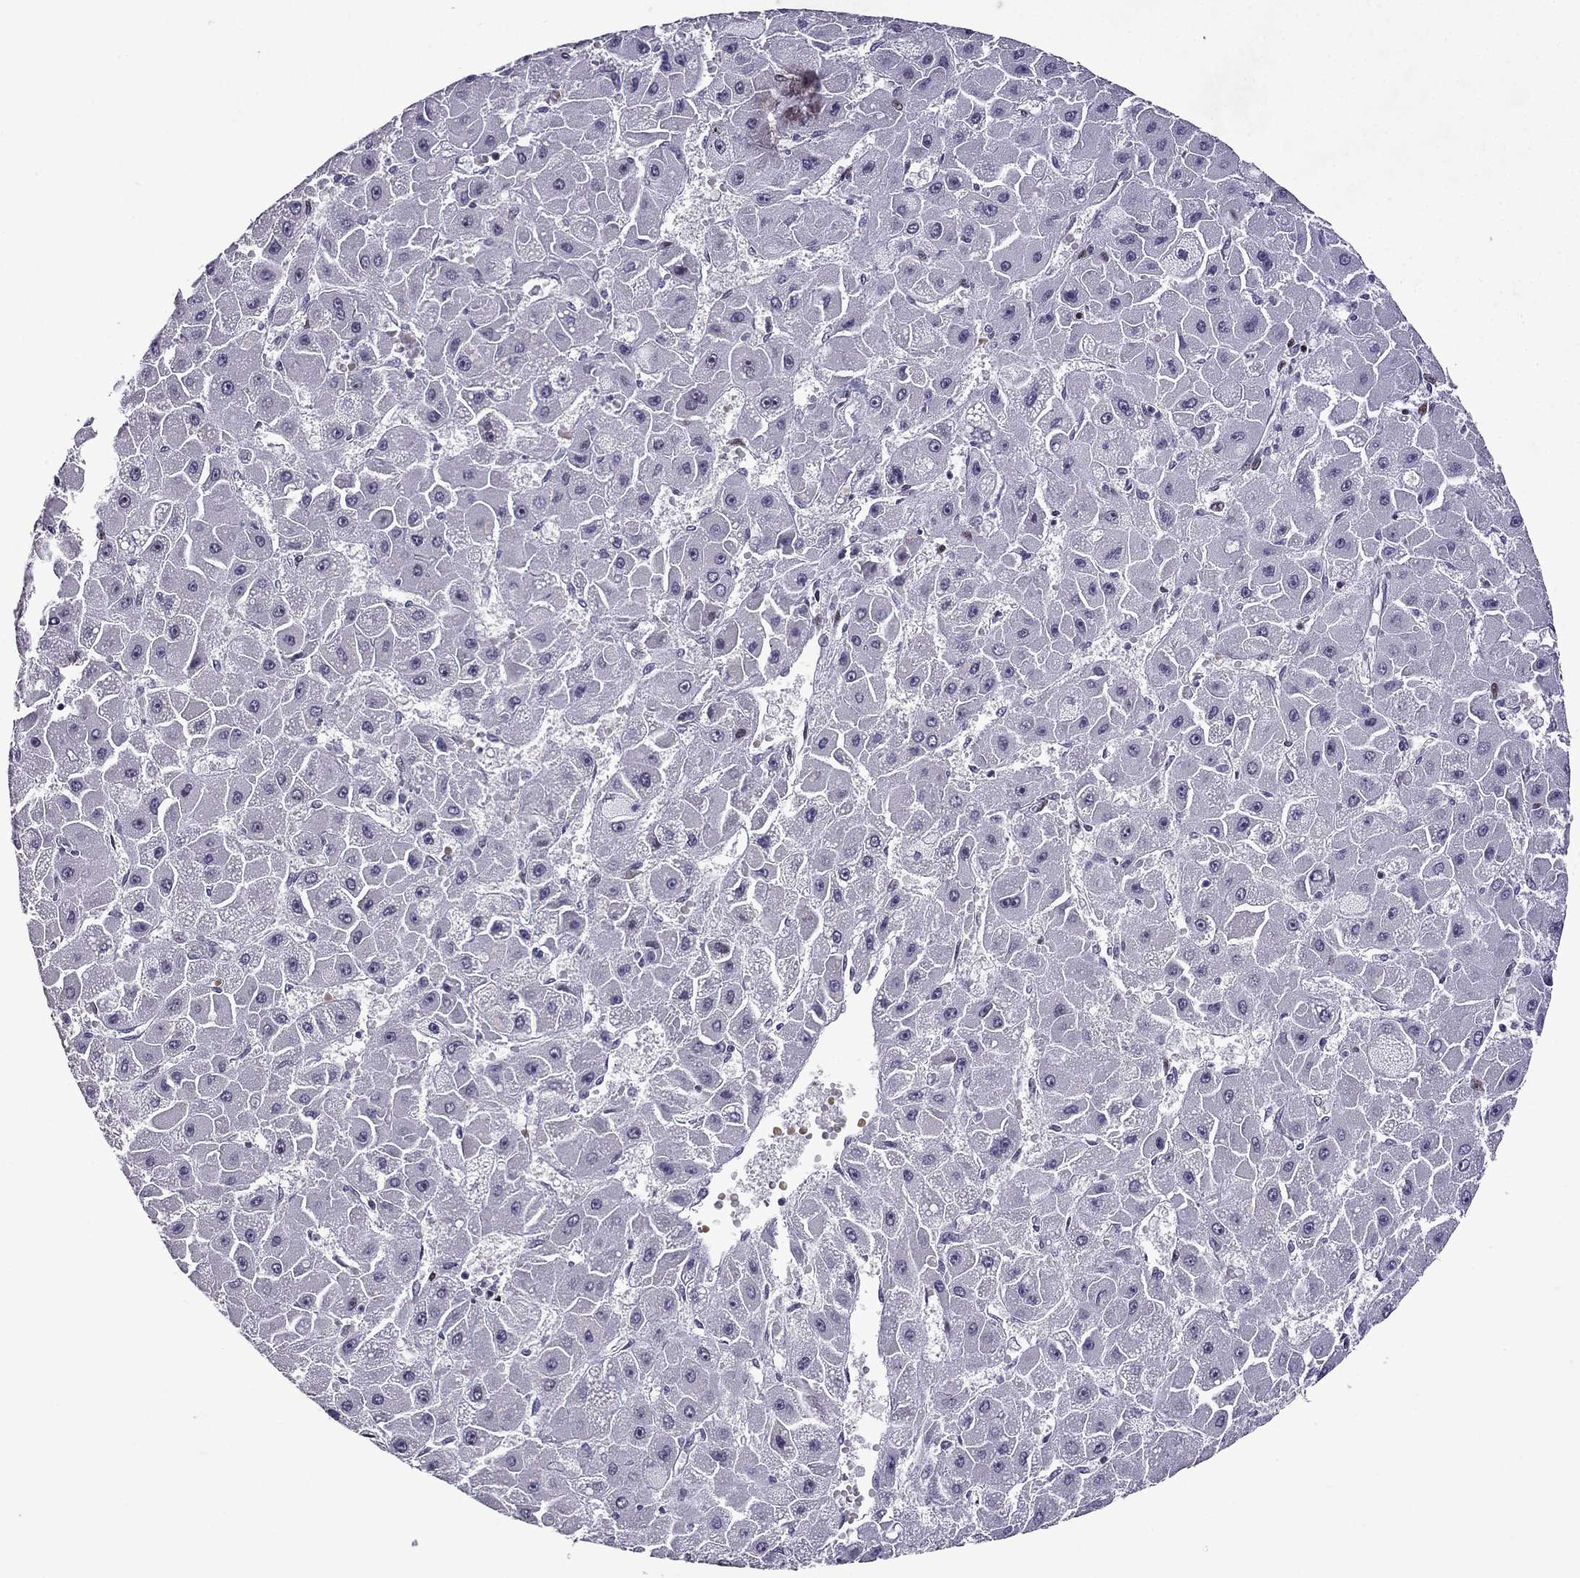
{"staining": {"intensity": "negative", "quantity": "none", "location": "none"}, "tissue": "liver cancer", "cell_type": "Tumor cells", "image_type": "cancer", "snomed": [{"axis": "morphology", "description": "Carcinoma, Hepatocellular, NOS"}, {"axis": "topography", "description": "Liver"}], "caption": "This is an immunohistochemistry micrograph of human liver cancer (hepatocellular carcinoma). There is no staining in tumor cells.", "gene": "TTN", "patient": {"sex": "female", "age": 25}}